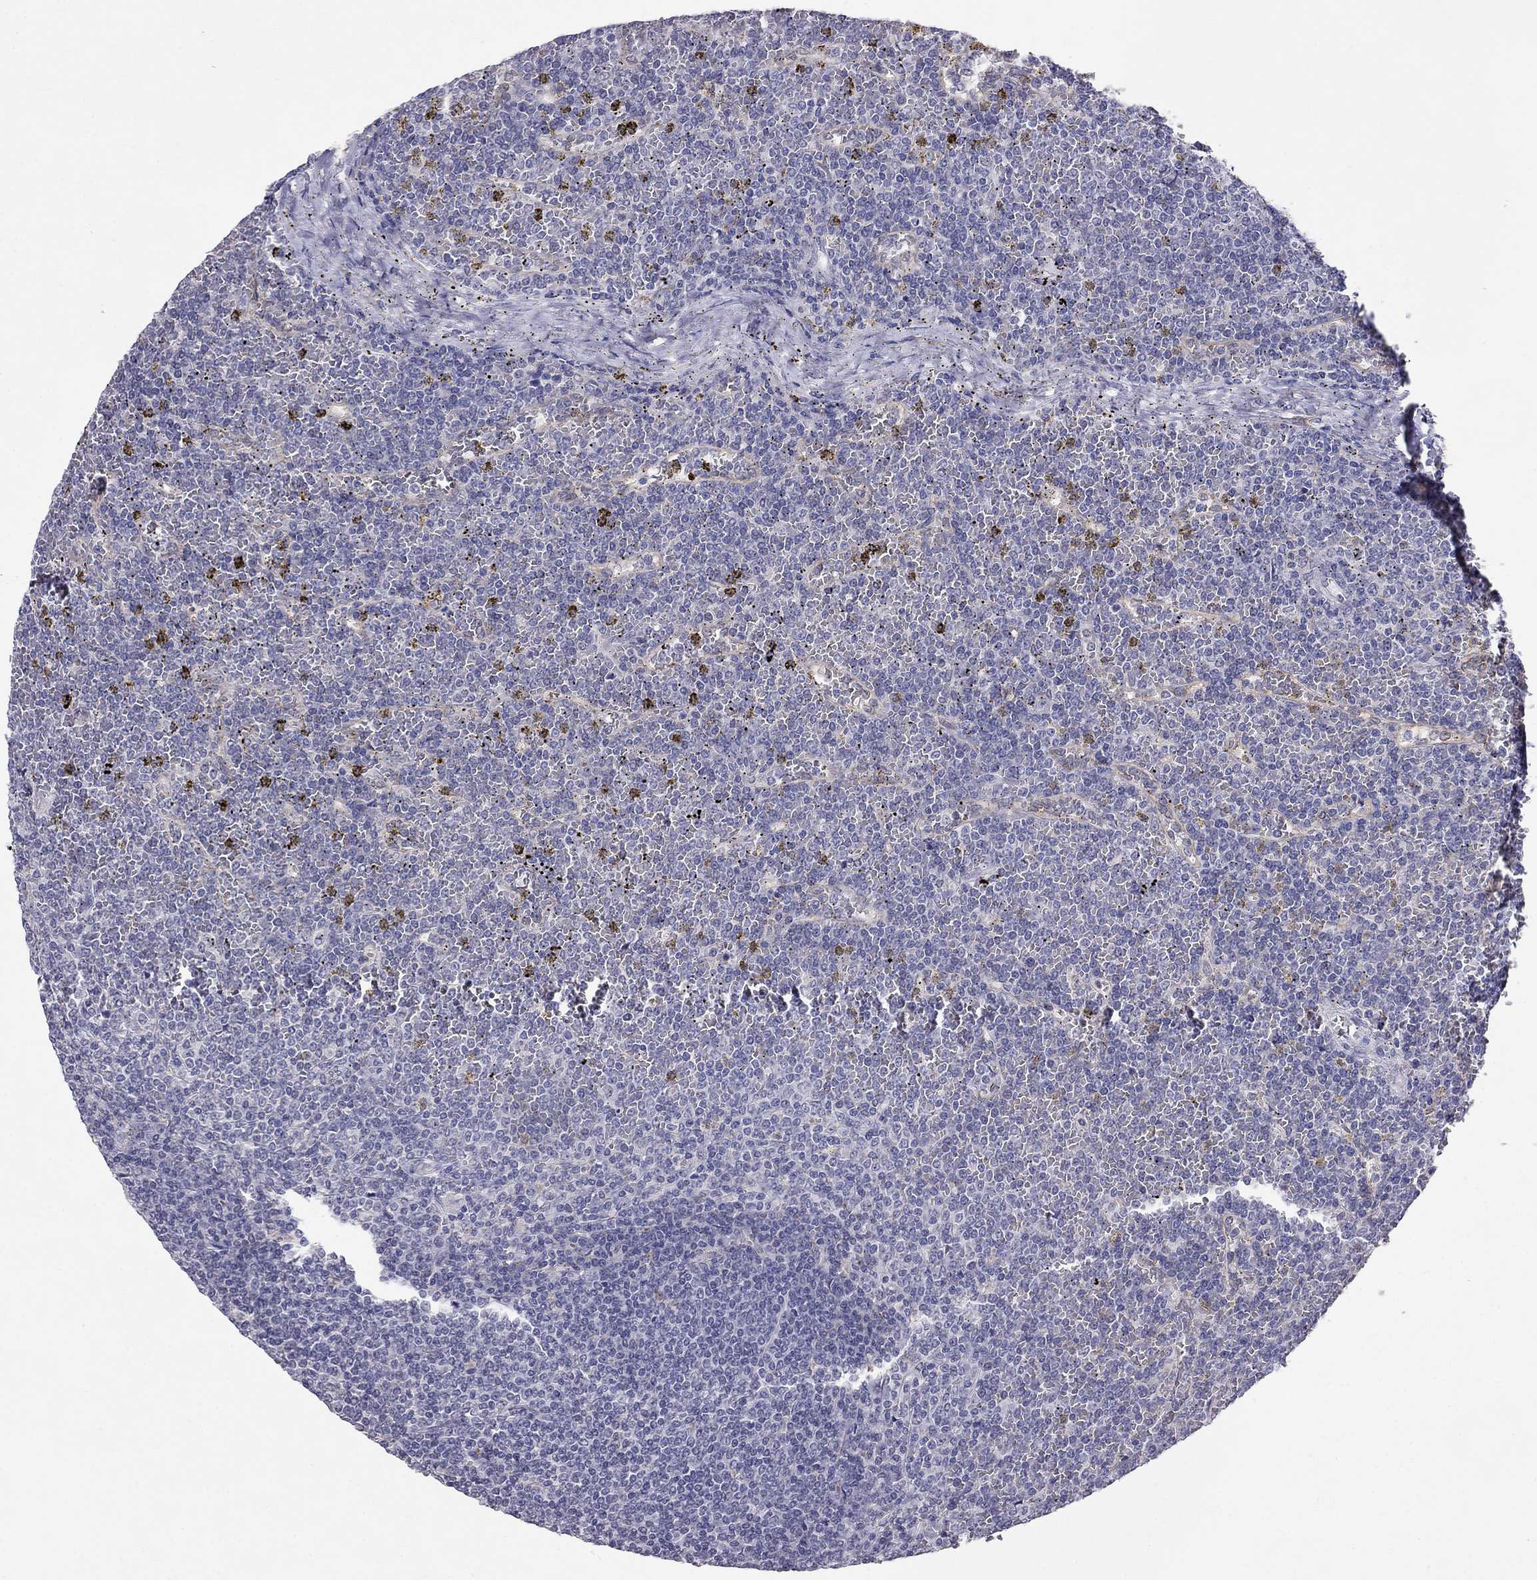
{"staining": {"intensity": "negative", "quantity": "none", "location": "none"}, "tissue": "lymphoma", "cell_type": "Tumor cells", "image_type": "cancer", "snomed": [{"axis": "morphology", "description": "Malignant lymphoma, non-Hodgkin's type, Low grade"}, {"axis": "topography", "description": "Spleen"}], "caption": "DAB (3,3'-diaminobenzidine) immunohistochemical staining of human lymphoma shows no significant positivity in tumor cells.", "gene": "MYO3B", "patient": {"sex": "female", "age": 19}}